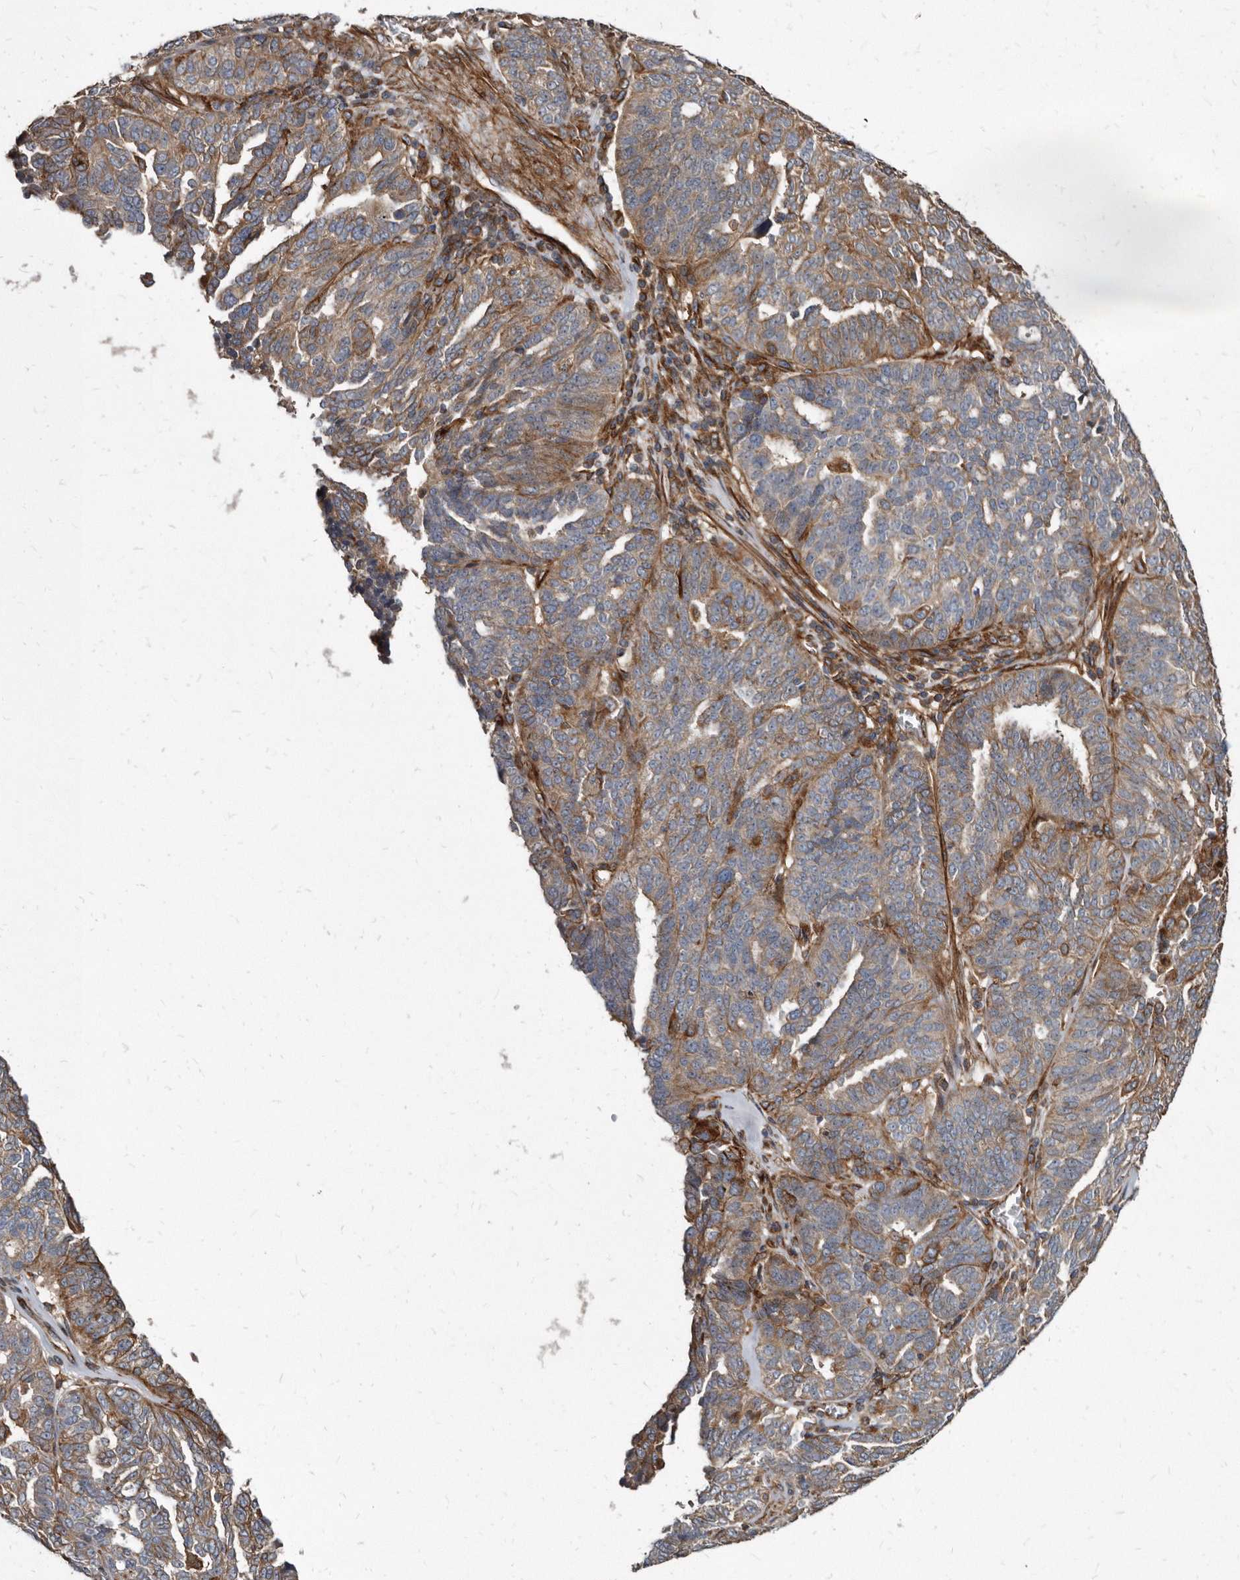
{"staining": {"intensity": "moderate", "quantity": "25%-75%", "location": "cytoplasmic/membranous"}, "tissue": "ovarian cancer", "cell_type": "Tumor cells", "image_type": "cancer", "snomed": [{"axis": "morphology", "description": "Cystadenocarcinoma, serous, NOS"}, {"axis": "topography", "description": "Ovary"}], "caption": "Immunohistochemistry photomicrograph of ovarian serous cystadenocarcinoma stained for a protein (brown), which reveals medium levels of moderate cytoplasmic/membranous positivity in approximately 25%-75% of tumor cells.", "gene": "KCTD20", "patient": {"sex": "female", "age": 59}}